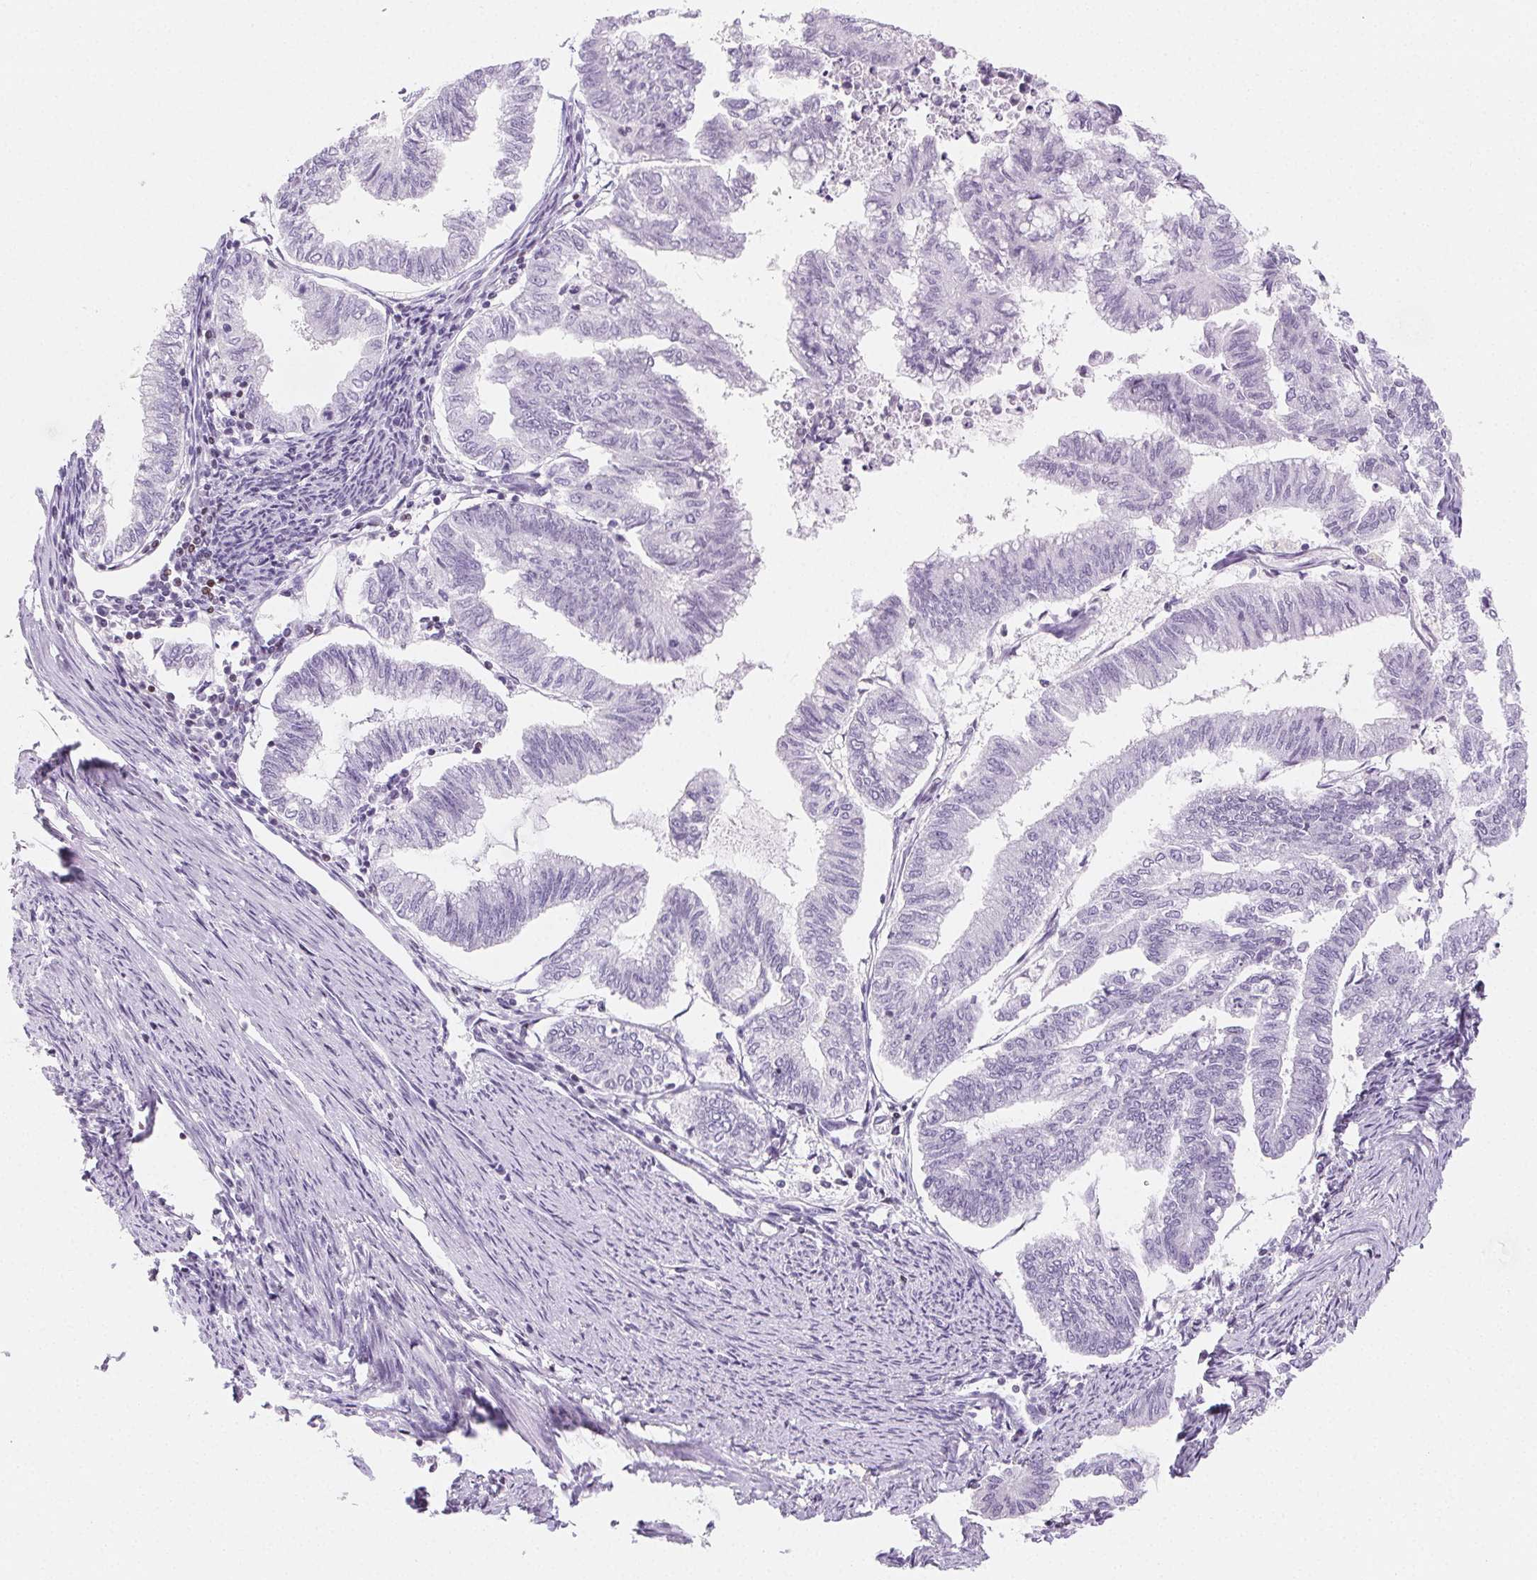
{"staining": {"intensity": "negative", "quantity": "none", "location": "none"}, "tissue": "endometrial cancer", "cell_type": "Tumor cells", "image_type": "cancer", "snomed": [{"axis": "morphology", "description": "Adenocarcinoma, NOS"}, {"axis": "topography", "description": "Endometrium"}], "caption": "Tumor cells show no significant staining in endometrial cancer. Nuclei are stained in blue.", "gene": "BEND2", "patient": {"sex": "female", "age": 79}}